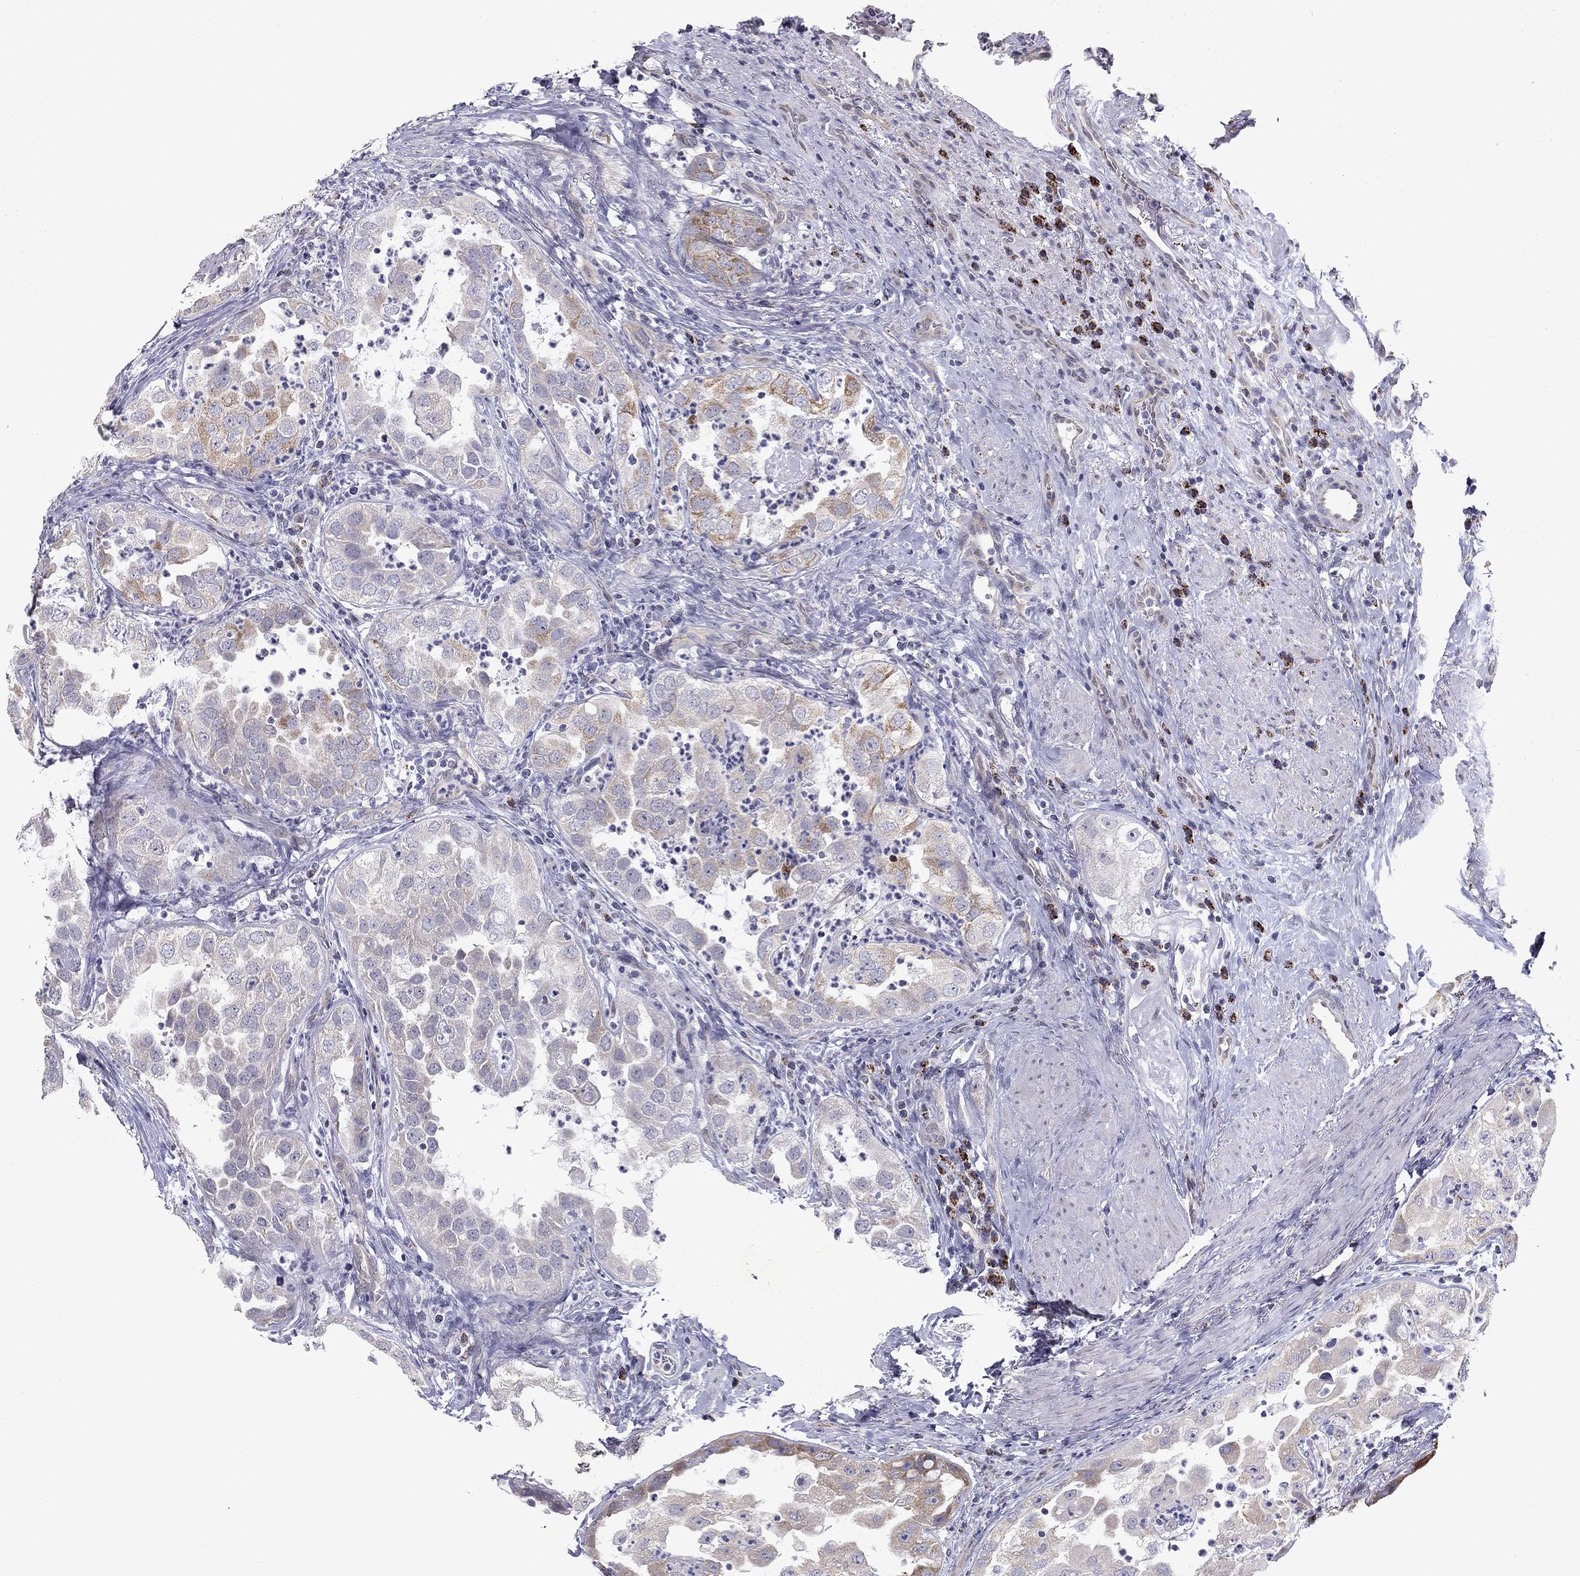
{"staining": {"intensity": "moderate", "quantity": "<25%", "location": "cytoplasmic/membranous"}, "tissue": "urothelial cancer", "cell_type": "Tumor cells", "image_type": "cancer", "snomed": [{"axis": "morphology", "description": "Urothelial carcinoma, High grade"}, {"axis": "topography", "description": "Urinary bladder"}], "caption": "Immunohistochemistry (IHC) staining of high-grade urothelial carcinoma, which demonstrates low levels of moderate cytoplasmic/membranous expression in about <25% of tumor cells indicating moderate cytoplasmic/membranous protein positivity. The staining was performed using DAB (3,3'-diaminobenzidine) (brown) for protein detection and nuclei were counterstained in hematoxylin (blue).", "gene": "CLIC6", "patient": {"sex": "female", "age": 41}}